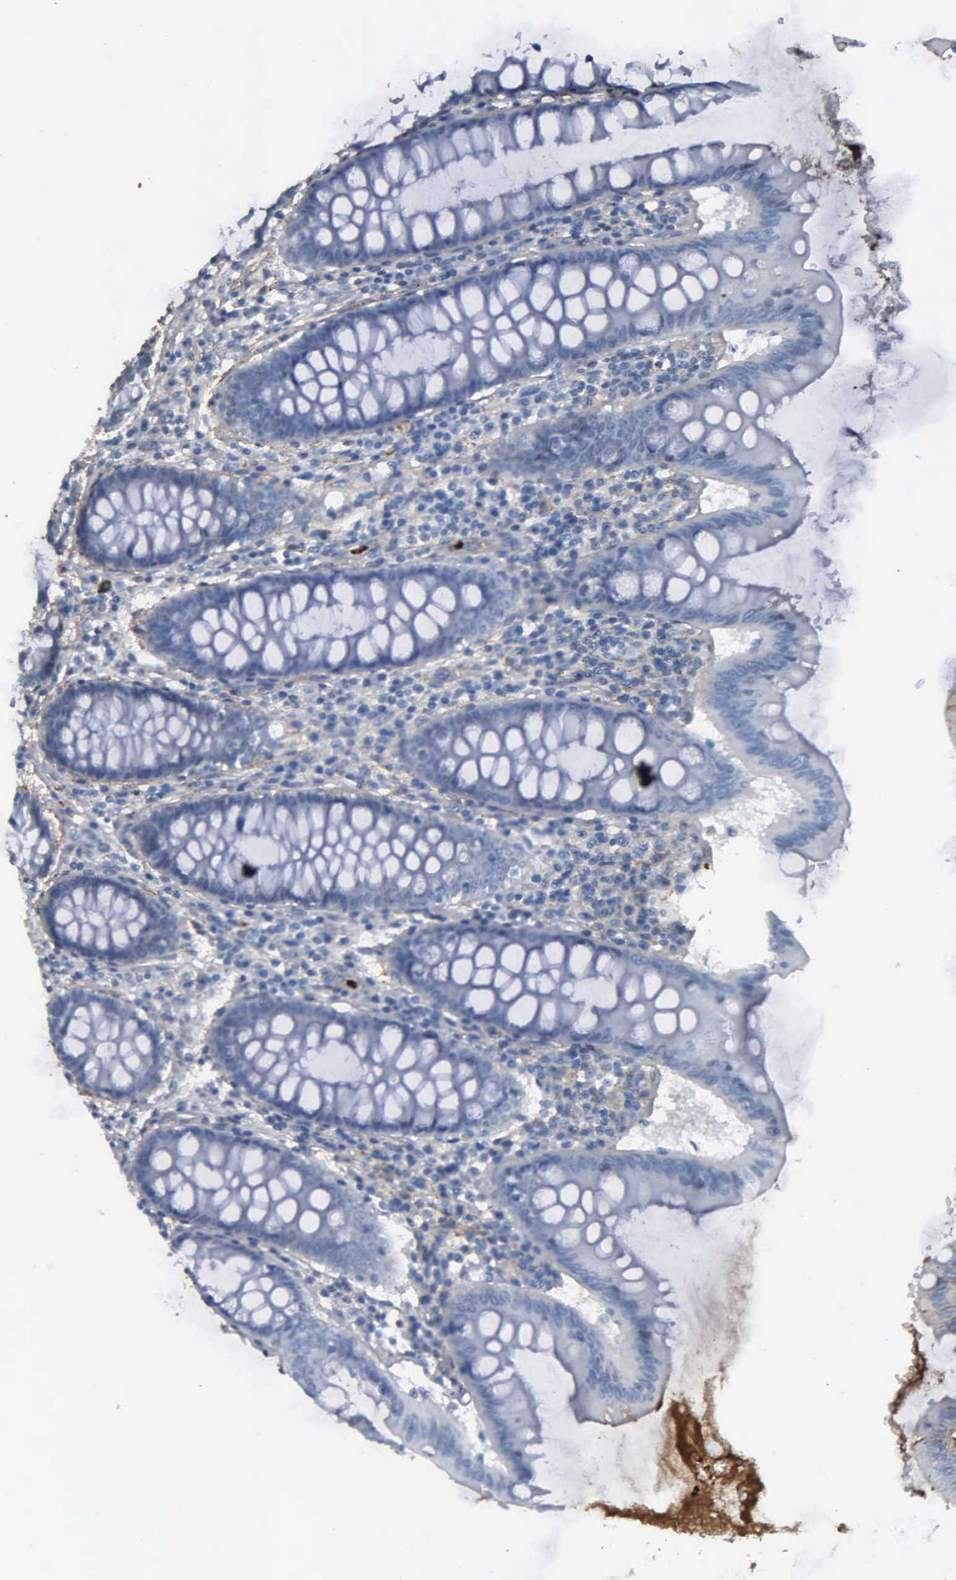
{"staining": {"intensity": "moderate", "quantity": ">75%", "location": "cytoplasmic/membranous"}, "tissue": "colon", "cell_type": "Endothelial cells", "image_type": "normal", "snomed": [{"axis": "morphology", "description": "Normal tissue, NOS"}, {"axis": "topography", "description": "Colon"}], "caption": "Benign colon was stained to show a protein in brown. There is medium levels of moderate cytoplasmic/membranous positivity in about >75% of endothelial cells.", "gene": "FN1", "patient": {"sex": "male", "age": 62}}